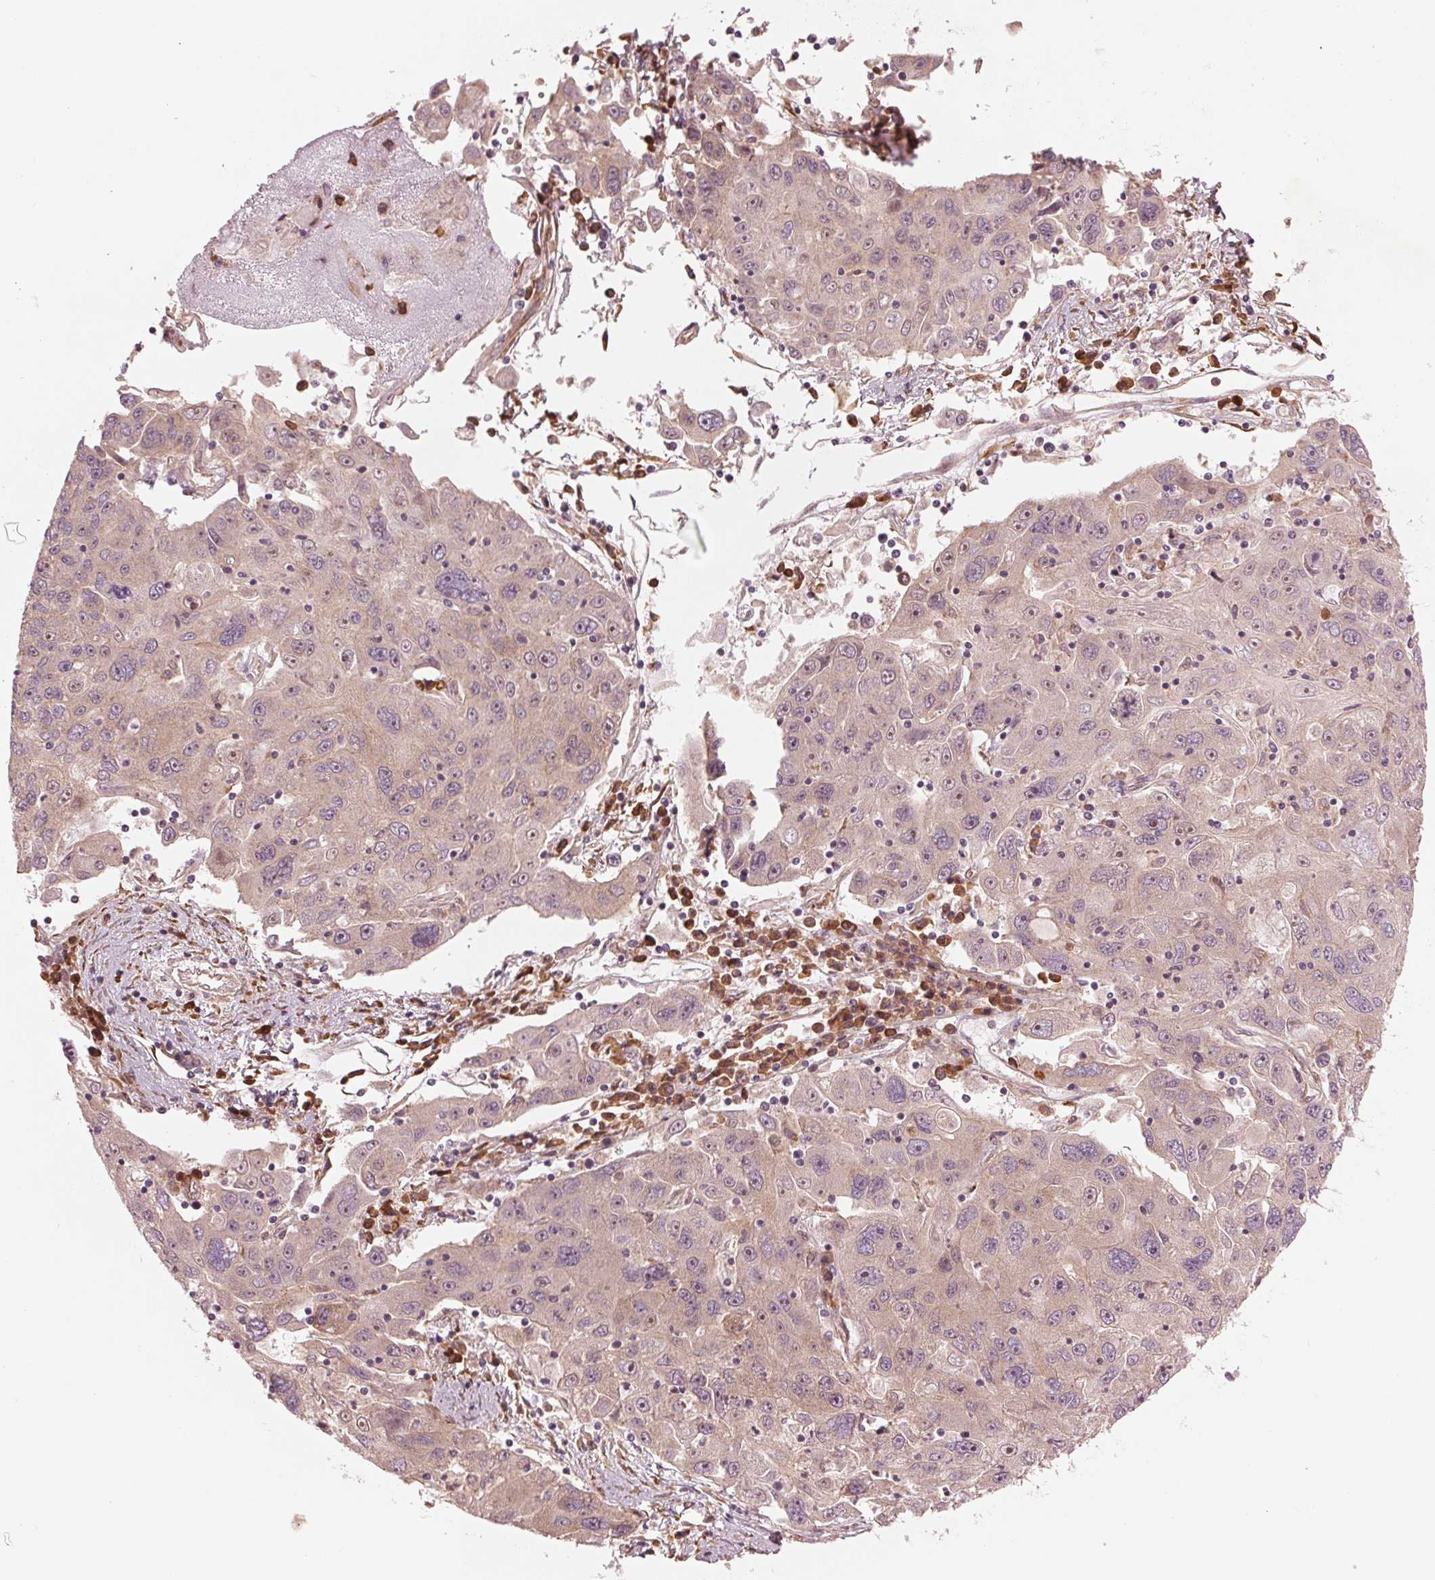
{"staining": {"intensity": "weak", "quantity": ">75%", "location": "cytoplasmic/membranous"}, "tissue": "stomach cancer", "cell_type": "Tumor cells", "image_type": "cancer", "snomed": [{"axis": "morphology", "description": "Adenocarcinoma, NOS"}, {"axis": "topography", "description": "Stomach"}], "caption": "Brown immunohistochemical staining in human stomach cancer (adenocarcinoma) reveals weak cytoplasmic/membranous expression in about >75% of tumor cells. The staining was performed using DAB (3,3'-diaminobenzidine) to visualize the protein expression in brown, while the nuclei were stained in blue with hematoxylin (Magnification: 20x).", "gene": "CMIP", "patient": {"sex": "male", "age": 56}}